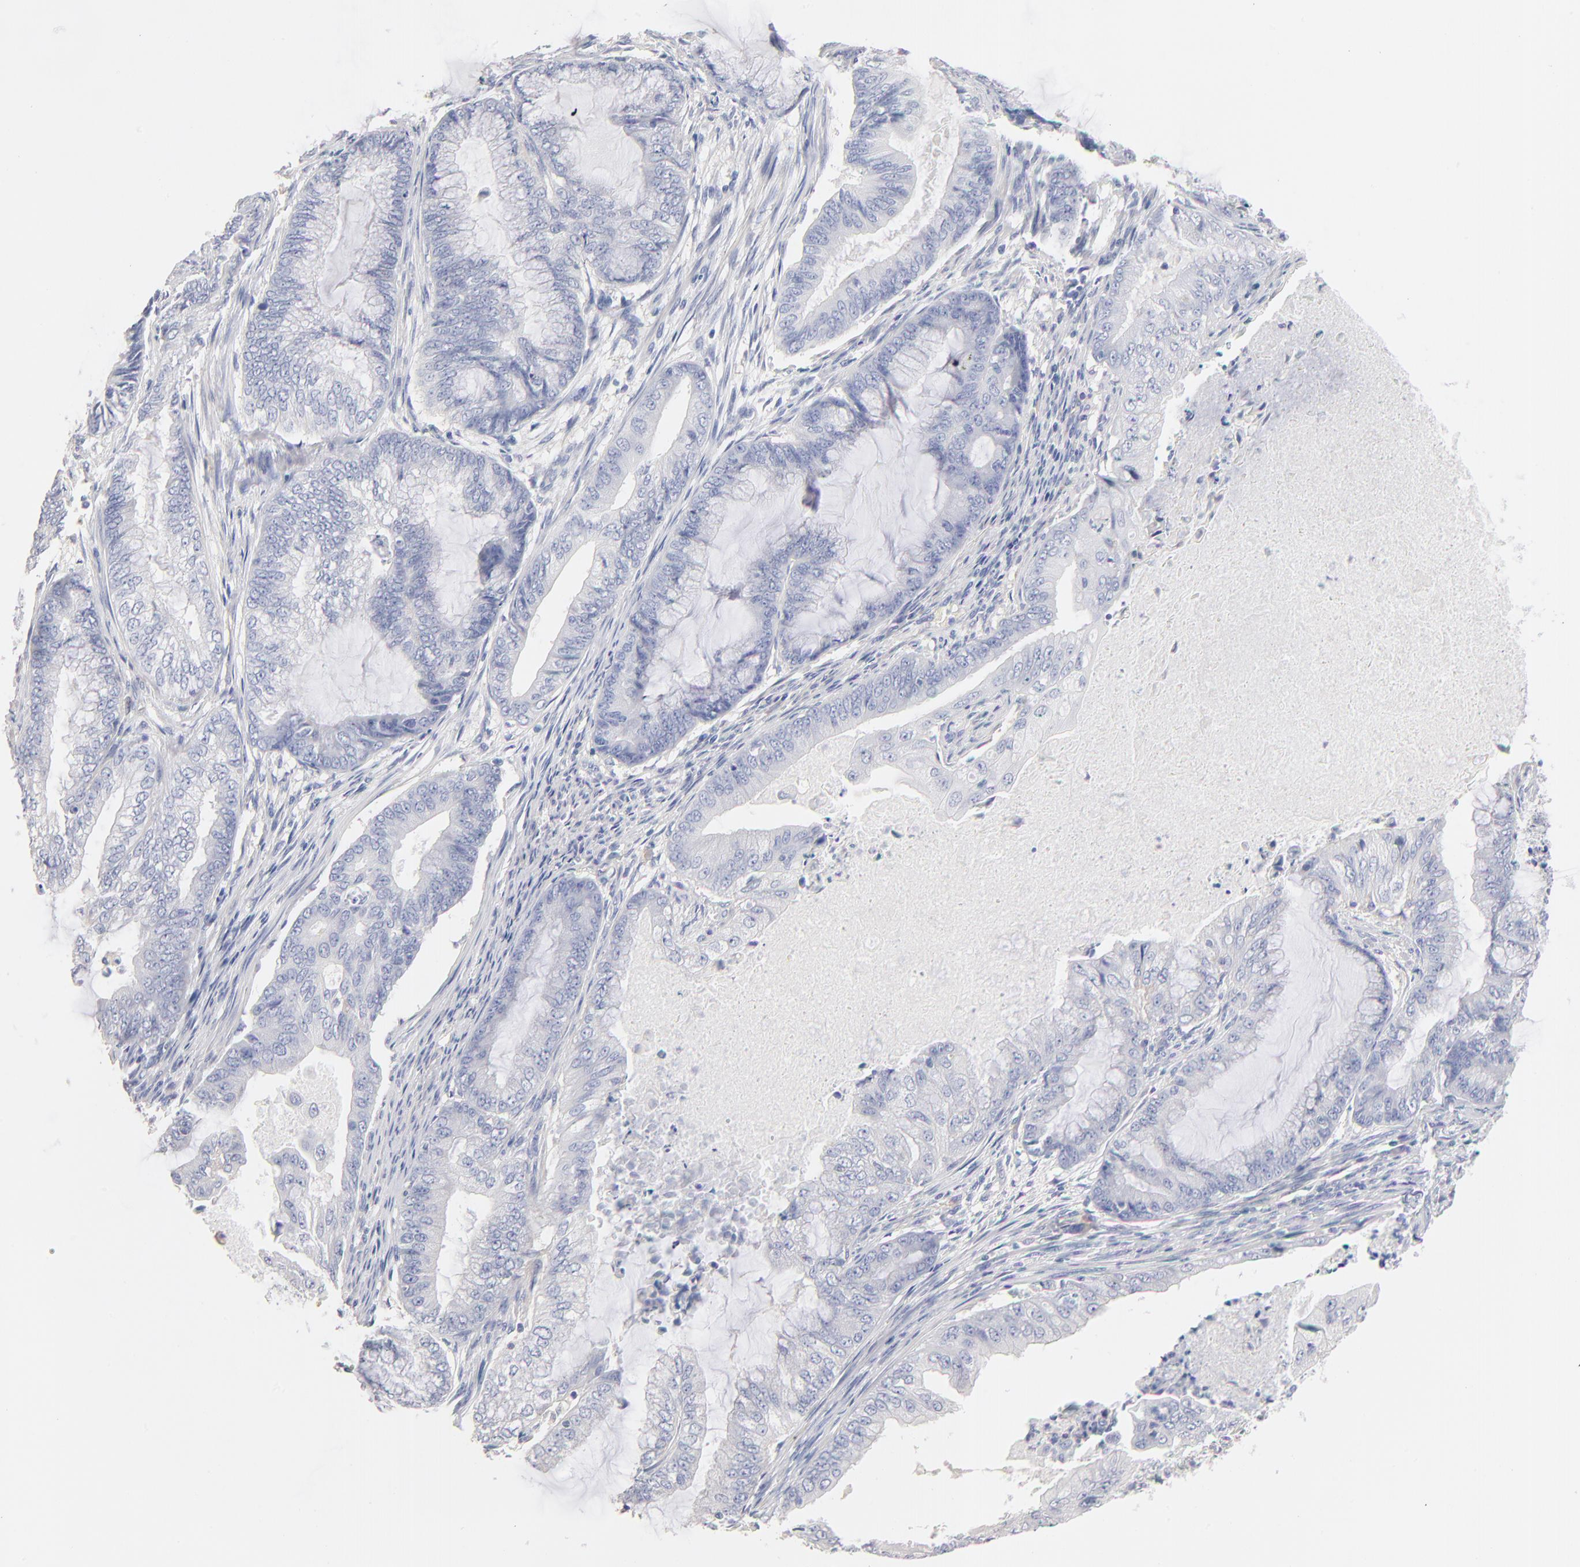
{"staining": {"intensity": "negative", "quantity": "none", "location": "none"}, "tissue": "endometrial cancer", "cell_type": "Tumor cells", "image_type": "cancer", "snomed": [{"axis": "morphology", "description": "Adenocarcinoma, NOS"}, {"axis": "topography", "description": "Endometrium"}], "caption": "Endometrial cancer (adenocarcinoma) stained for a protein using immunohistochemistry (IHC) demonstrates no staining tumor cells.", "gene": "ITGA8", "patient": {"sex": "female", "age": 63}}